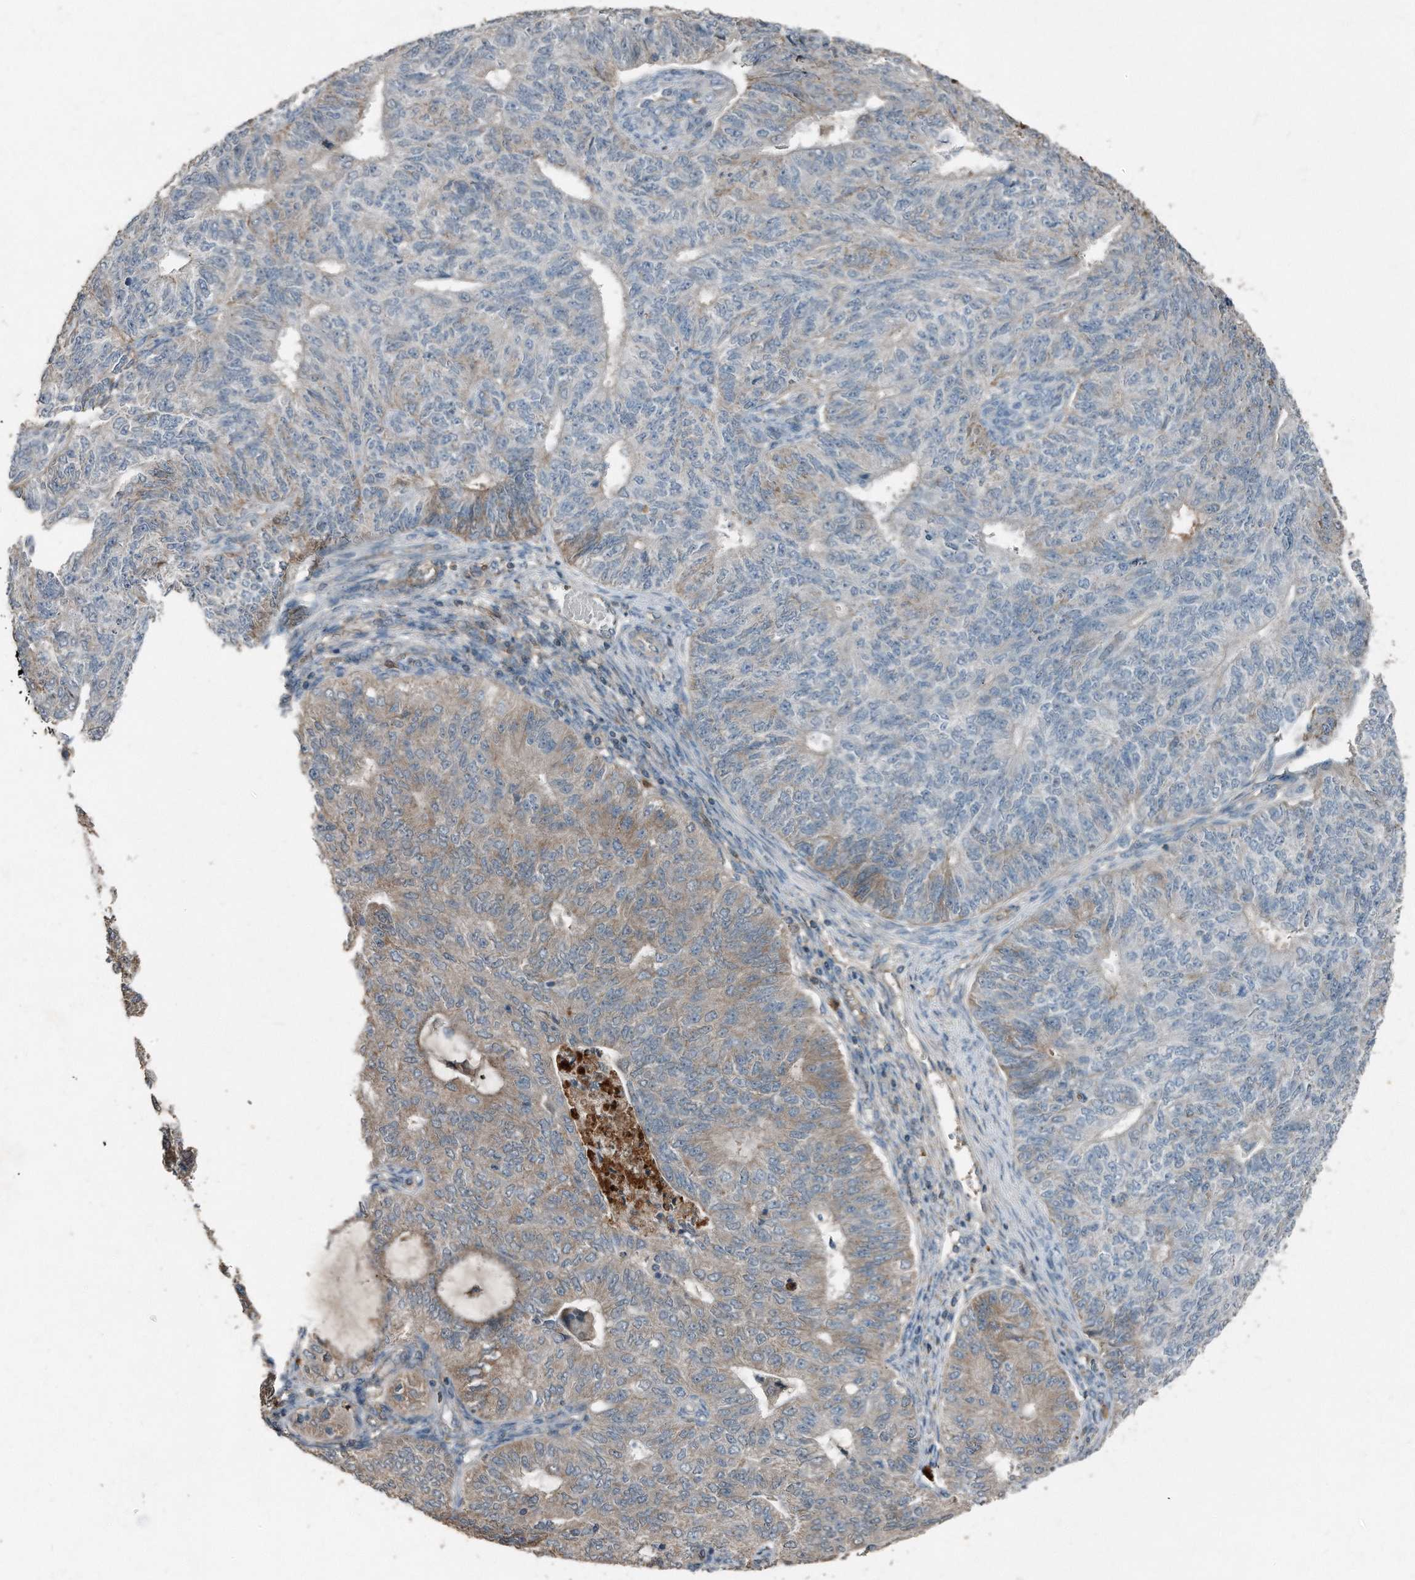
{"staining": {"intensity": "weak", "quantity": "25%-75%", "location": "cytoplasmic/membranous"}, "tissue": "endometrial cancer", "cell_type": "Tumor cells", "image_type": "cancer", "snomed": [{"axis": "morphology", "description": "Adenocarcinoma, NOS"}, {"axis": "topography", "description": "Endometrium"}], "caption": "Weak cytoplasmic/membranous staining for a protein is present in about 25%-75% of tumor cells of endometrial cancer using immunohistochemistry.", "gene": "C9", "patient": {"sex": "female", "age": 32}}